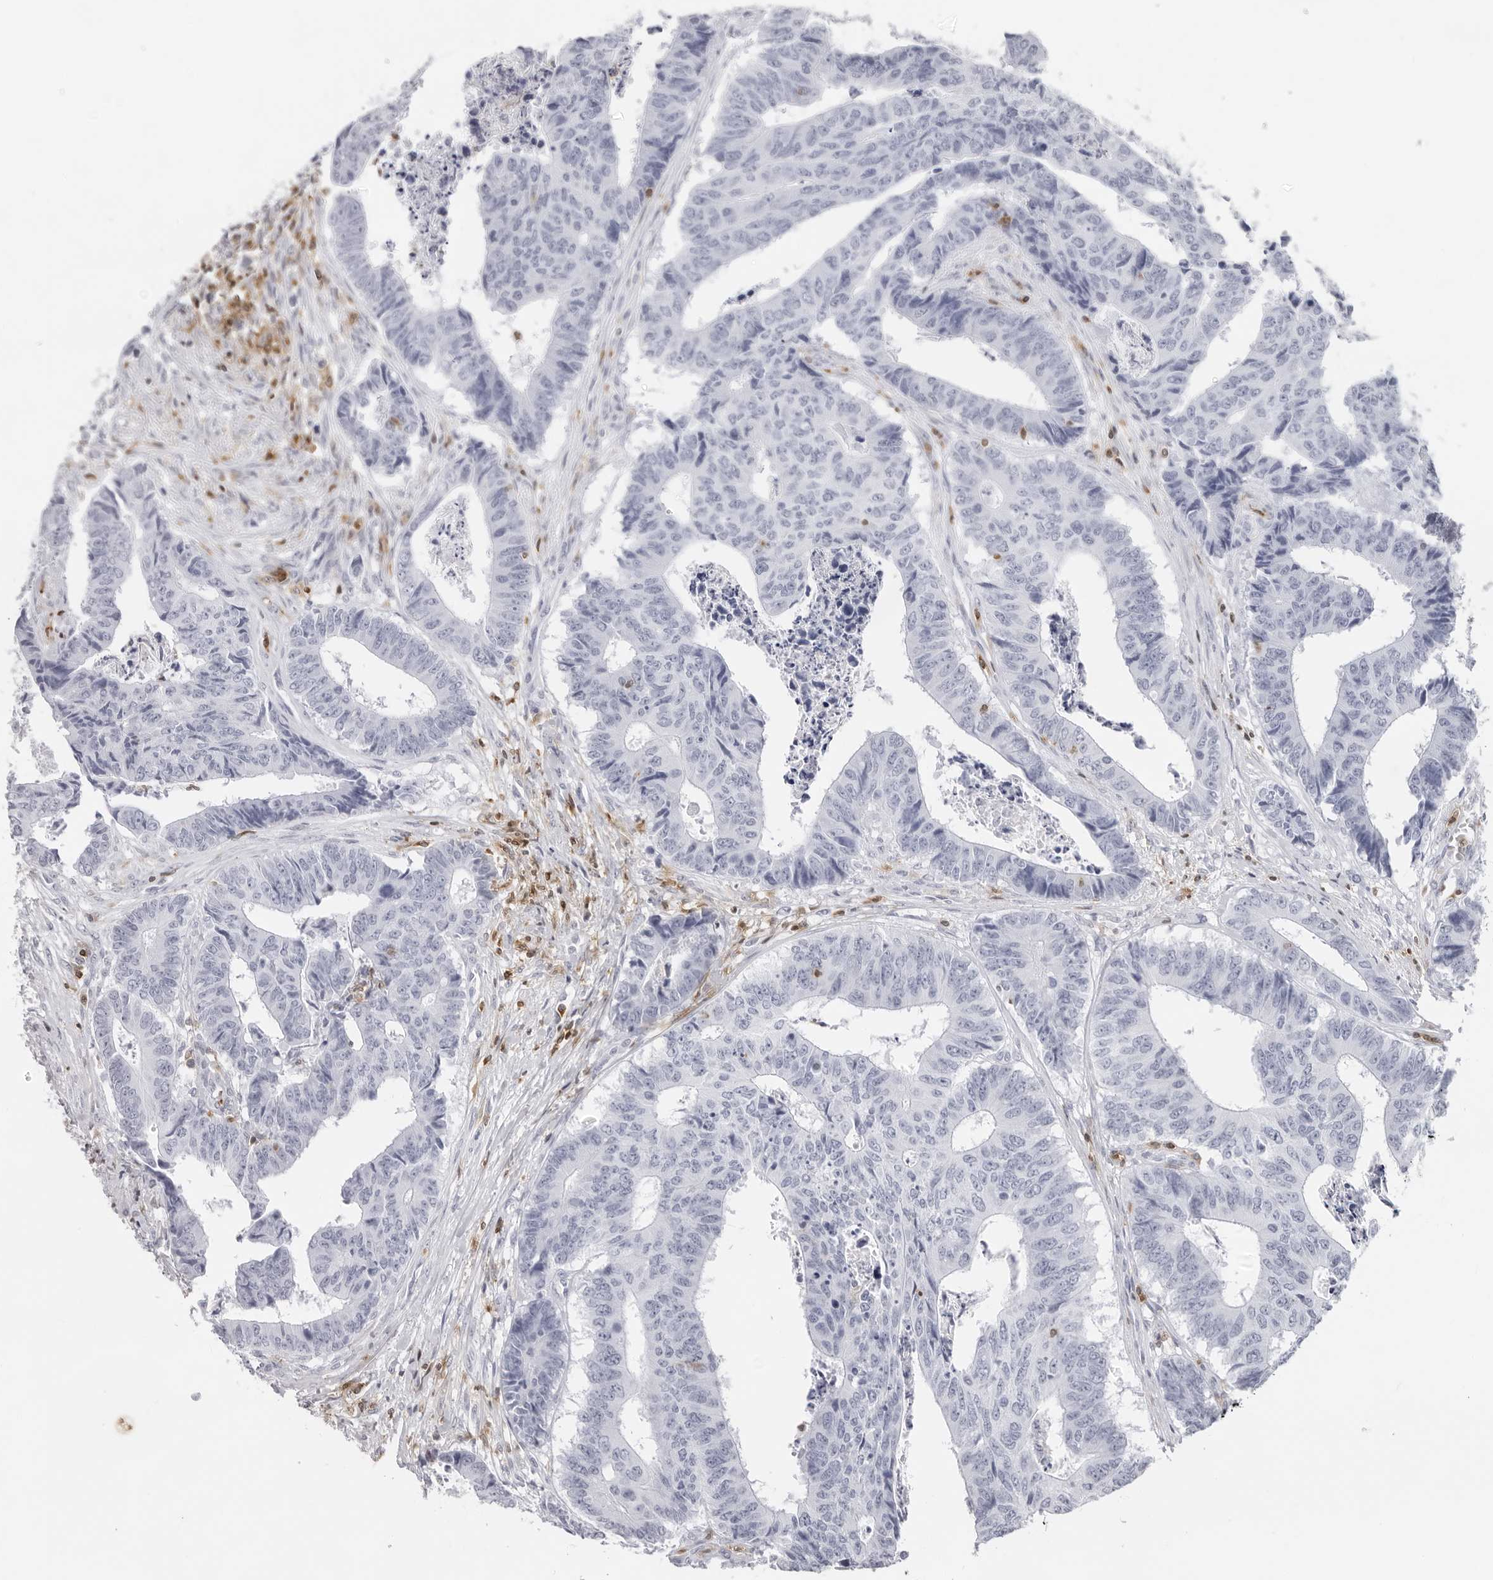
{"staining": {"intensity": "negative", "quantity": "none", "location": "none"}, "tissue": "colorectal cancer", "cell_type": "Tumor cells", "image_type": "cancer", "snomed": [{"axis": "morphology", "description": "Adenocarcinoma, NOS"}, {"axis": "topography", "description": "Rectum"}], "caption": "DAB (3,3'-diaminobenzidine) immunohistochemical staining of human colorectal cancer (adenocarcinoma) displays no significant positivity in tumor cells. (DAB immunohistochemistry (IHC), high magnification).", "gene": "FMNL1", "patient": {"sex": "male", "age": 84}}